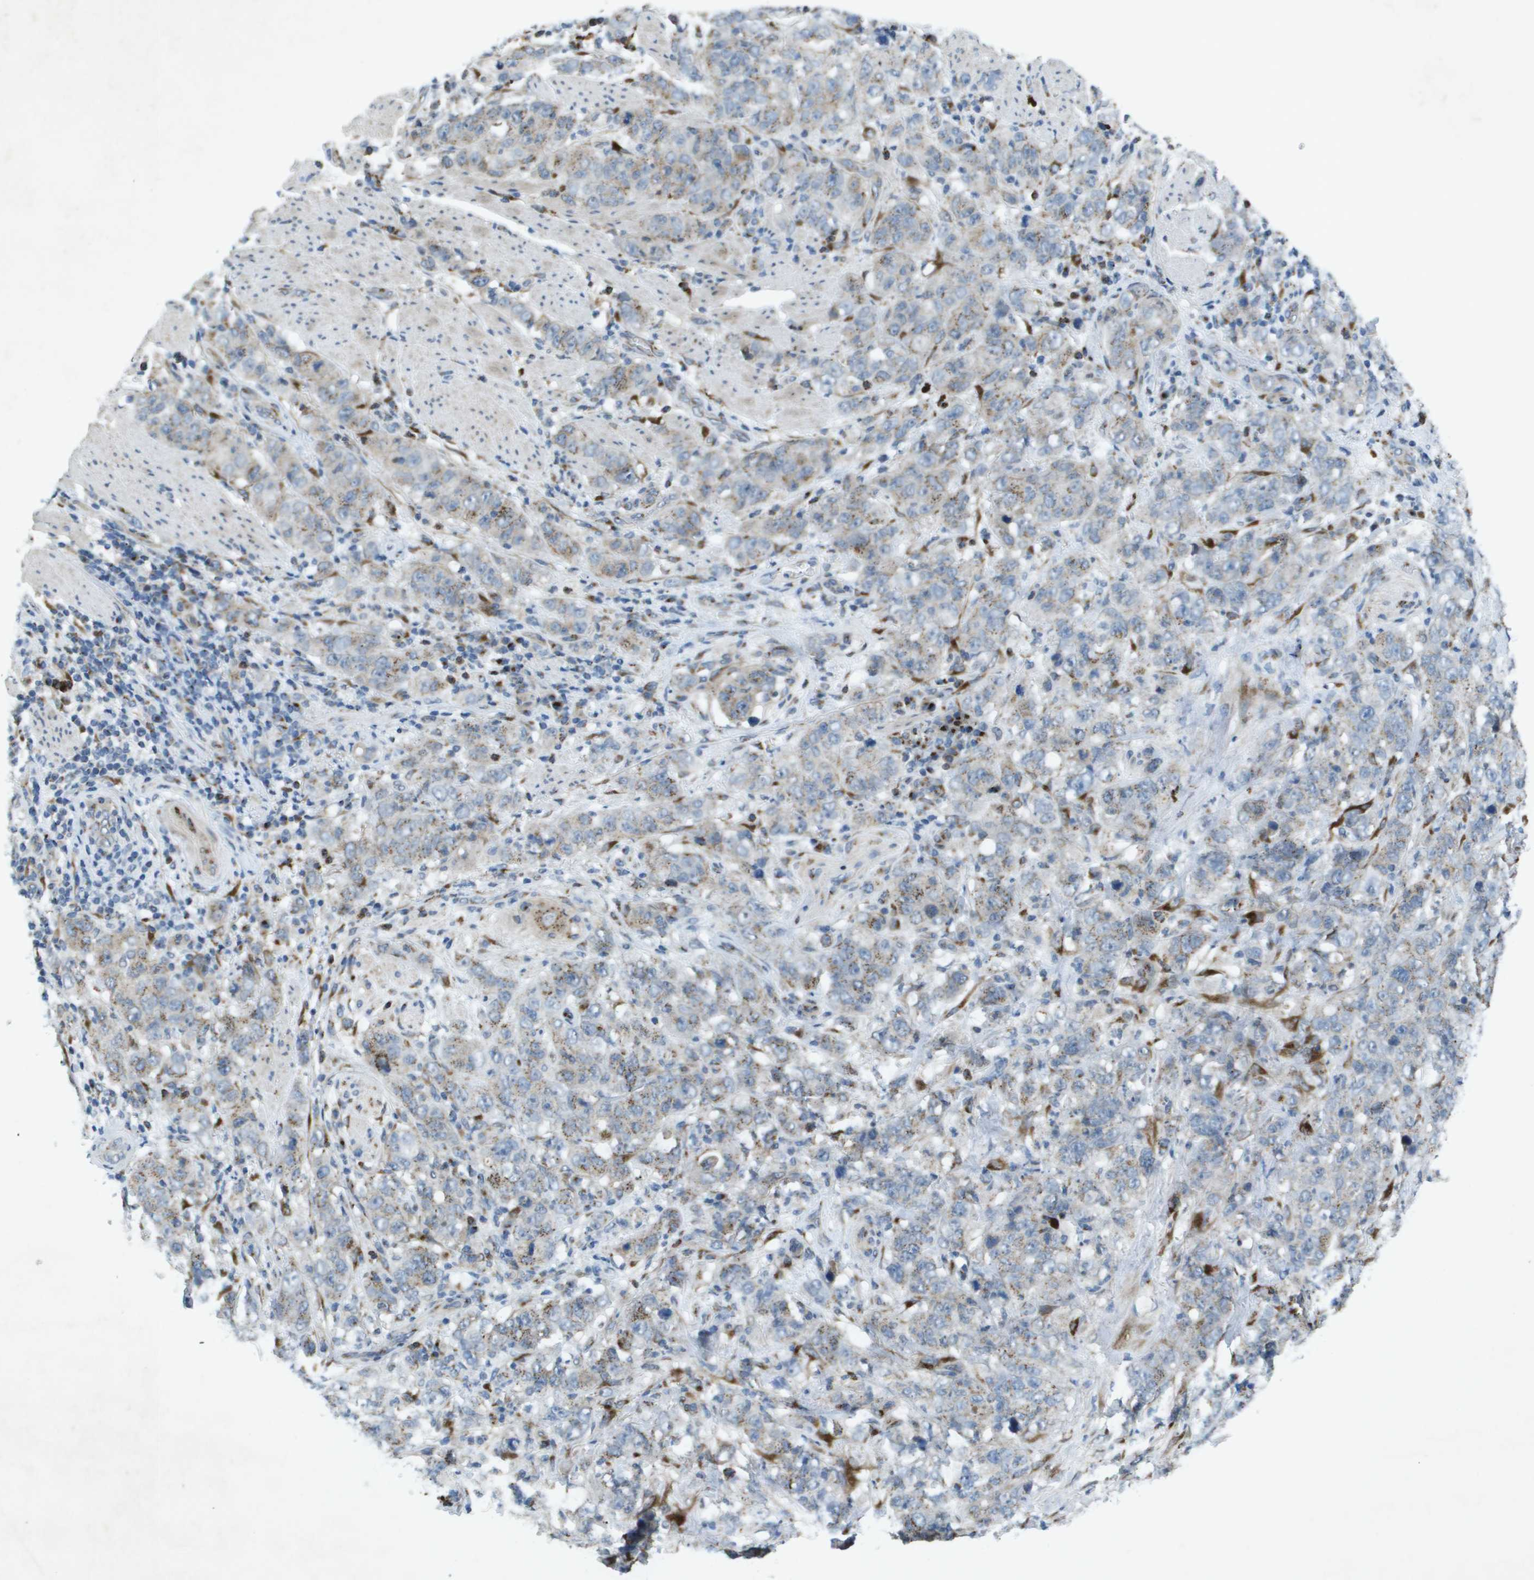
{"staining": {"intensity": "weak", "quantity": "25%-75%", "location": "cytoplasmic/membranous"}, "tissue": "stomach cancer", "cell_type": "Tumor cells", "image_type": "cancer", "snomed": [{"axis": "morphology", "description": "Adenocarcinoma, NOS"}, {"axis": "topography", "description": "Stomach"}], "caption": "Immunohistochemistry (IHC) of stomach cancer (adenocarcinoma) exhibits low levels of weak cytoplasmic/membranous expression in approximately 25%-75% of tumor cells. Using DAB (brown) and hematoxylin (blue) stains, captured at high magnification using brightfield microscopy.", "gene": "QSOX2", "patient": {"sex": "male", "age": 48}}